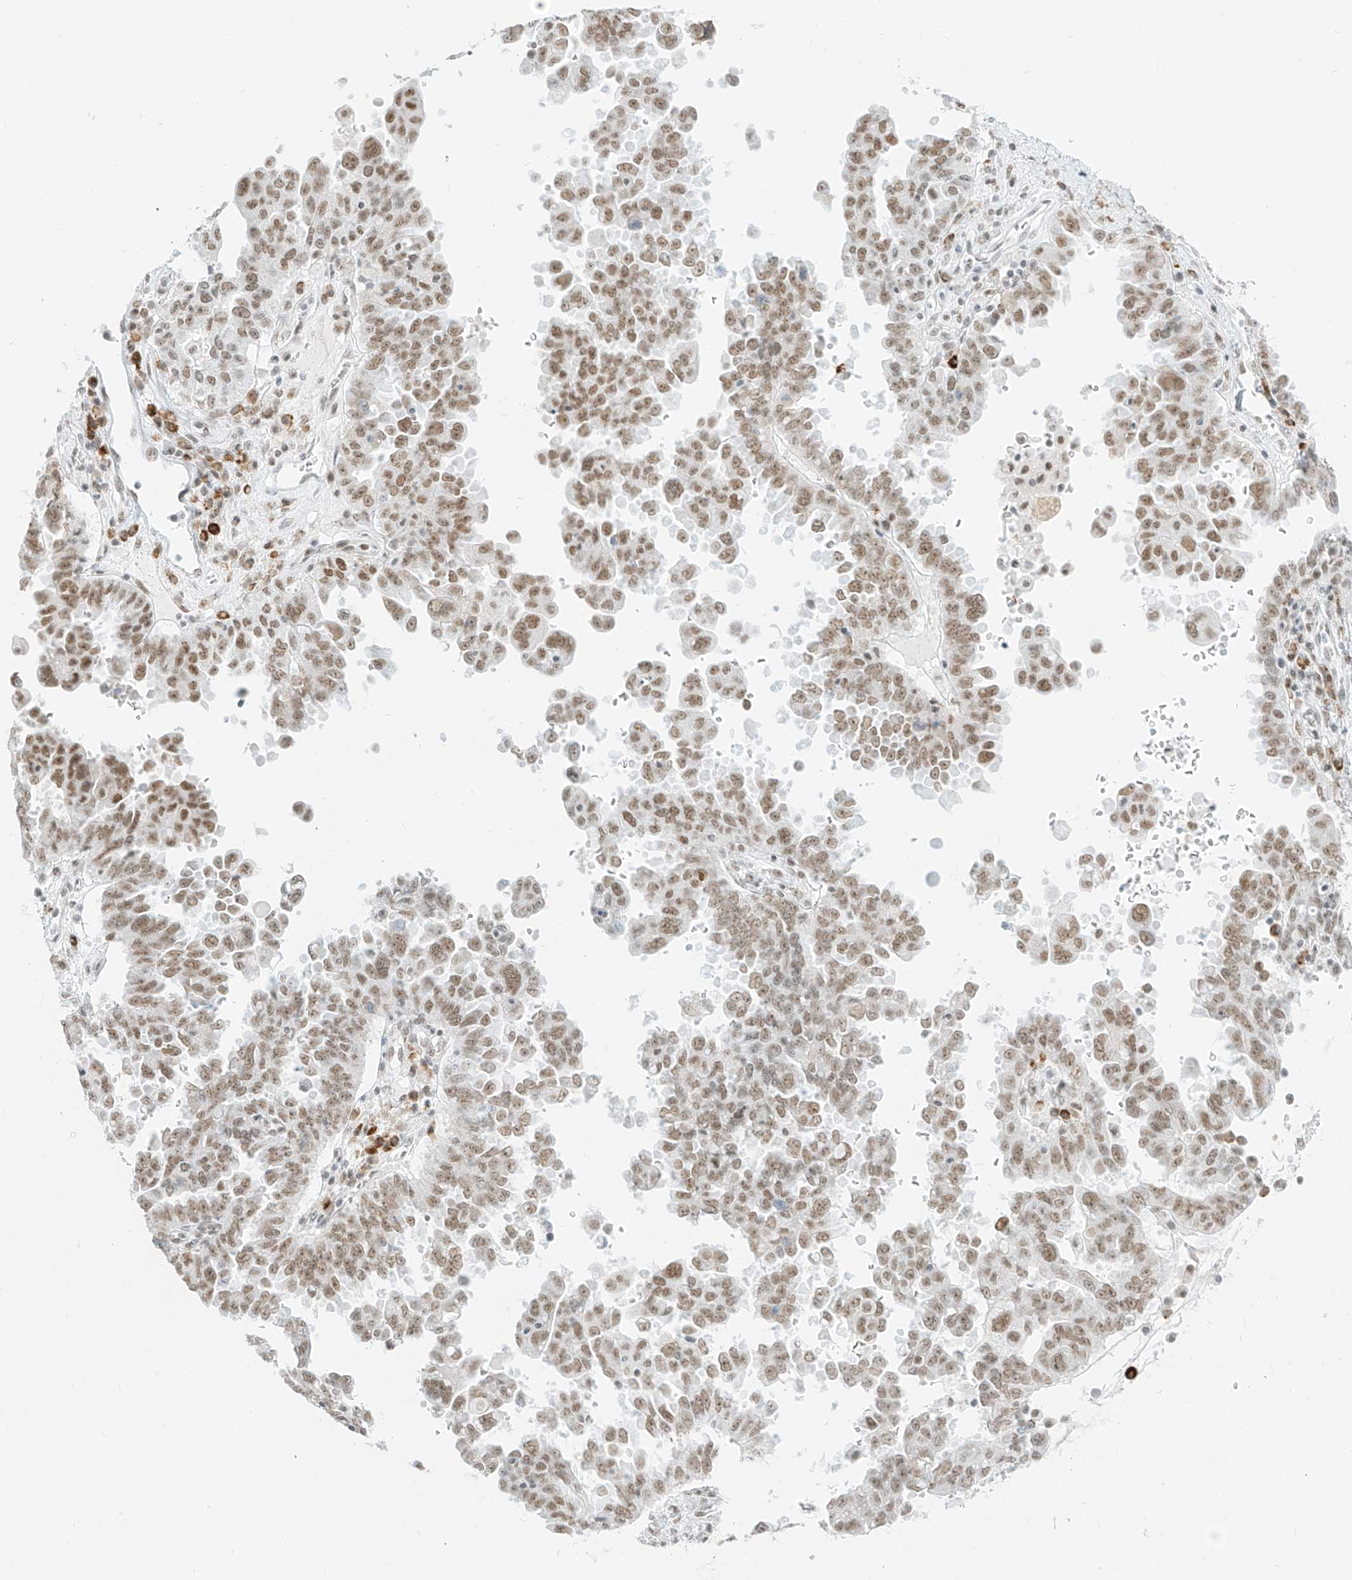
{"staining": {"intensity": "moderate", "quantity": "25%-75%", "location": "nuclear"}, "tissue": "ovarian cancer", "cell_type": "Tumor cells", "image_type": "cancer", "snomed": [{"axis": "morphology", "description": "Carcinoma, endometroid"}, {"axis": "topography", "description": "Ovary"}], "caption": "Approximately 25%-75% of tumor cells in human ovarian endometroid carcinoma demonstrate moderate nuclear protein positivity as visualized by brown immunohistochemical staining.", "gene": "SUPT5H", "patient": {"sex": "female", "age": 62}}